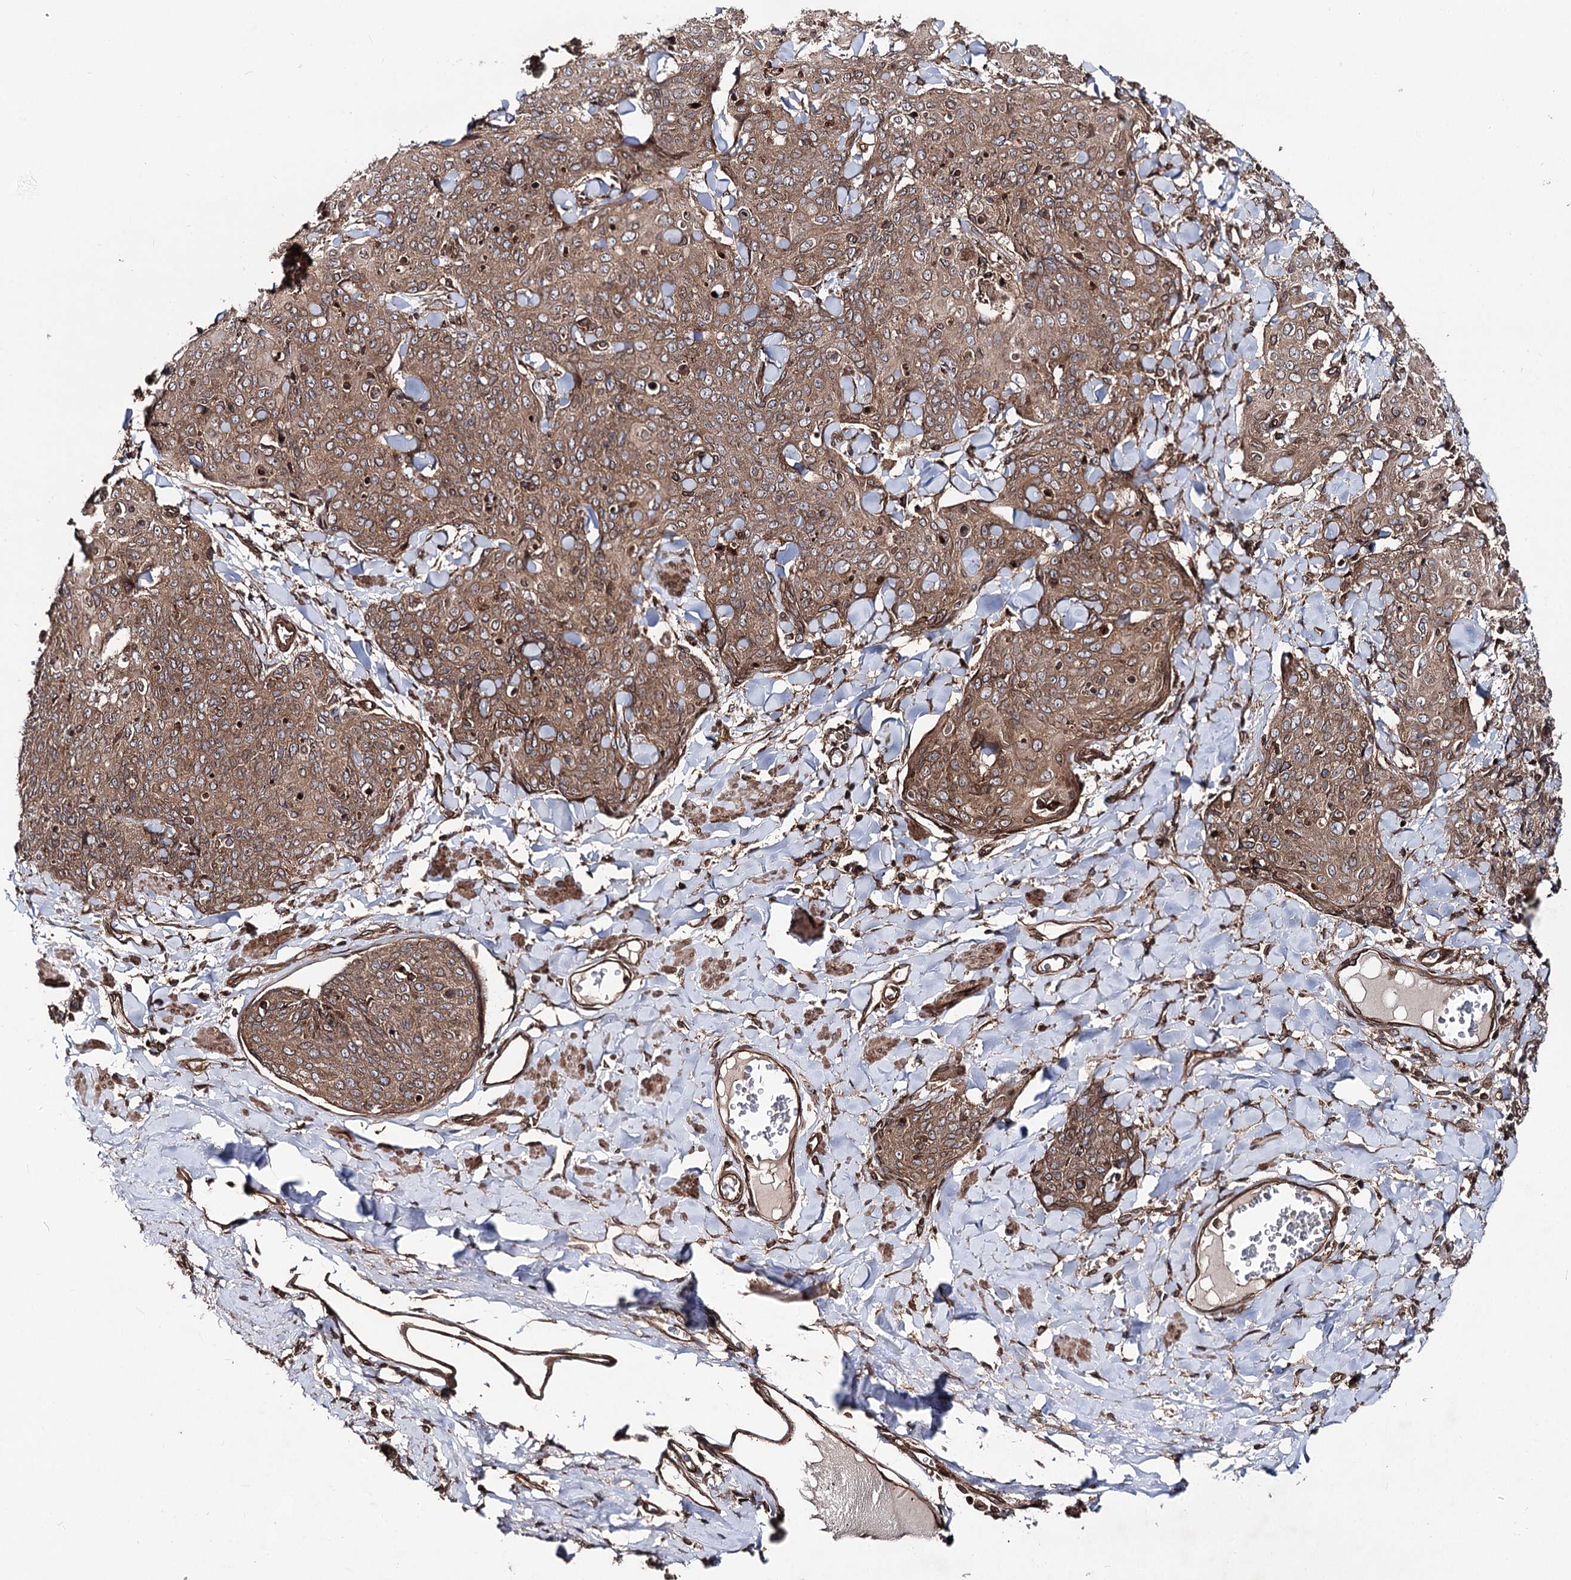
{"staining": {"intensity": "moderate", "quantity": ">75%", "location": "cytoplasmic/membranous"}, "tissue": "skin cancer", "cell_type": "Tumor cells", "image_type": "cancer", "snomed": [{"axis": "morphology", "description": "Squamous cell carcinoma, NOS"}, {"axis": "topography", "description": "Skin"}, {"axis": "topography", "description": "Vulva"}], "caption": "High-power microscopy captured an IHC micrograph of skin squamous cell carcinoma, revealing moderate cytoplasmic/membranous positivity in about >75% of tumor cells.", "gene": "FGFR1OP2", "patient": {"sex": "female", "age": 85}}